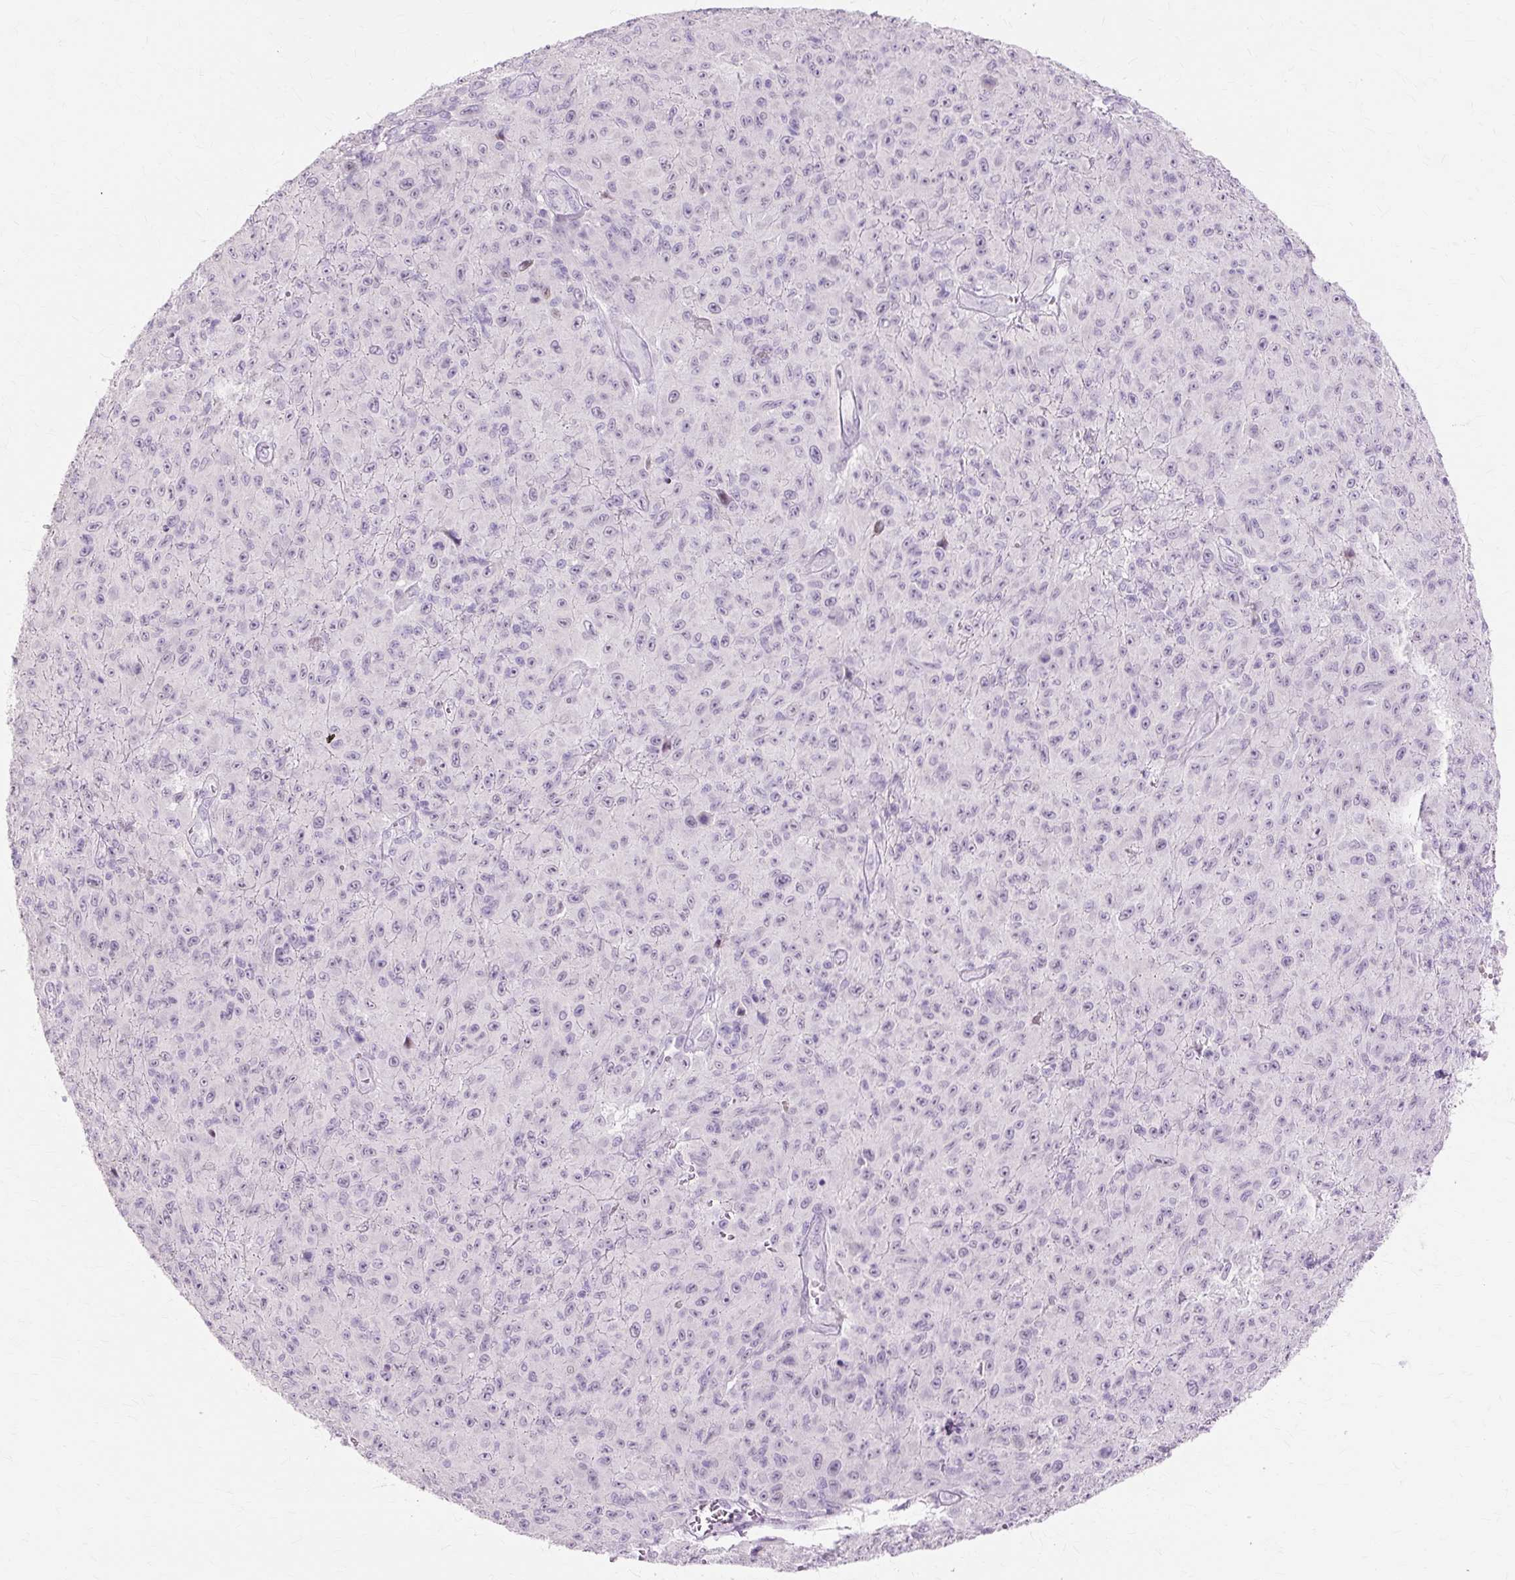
{"staining": {"intensity": "negative", "quantity": "none", "location": "none"}, "tissue": "melanoma", "cell_type": "Tumor cells", "image_type": "cancer", "snomed": [{"axis": "morphology", "description": "Malignant melanoma, NOS"}, {"axis": "topography", "description": "Skin"}], "caption": "A histopathology image of human melanoma is negative for staining in tumor cells. Nuclei are stained in blue.", "gene": "IRX2", "patient": {"sex": "male", "age": 46}}